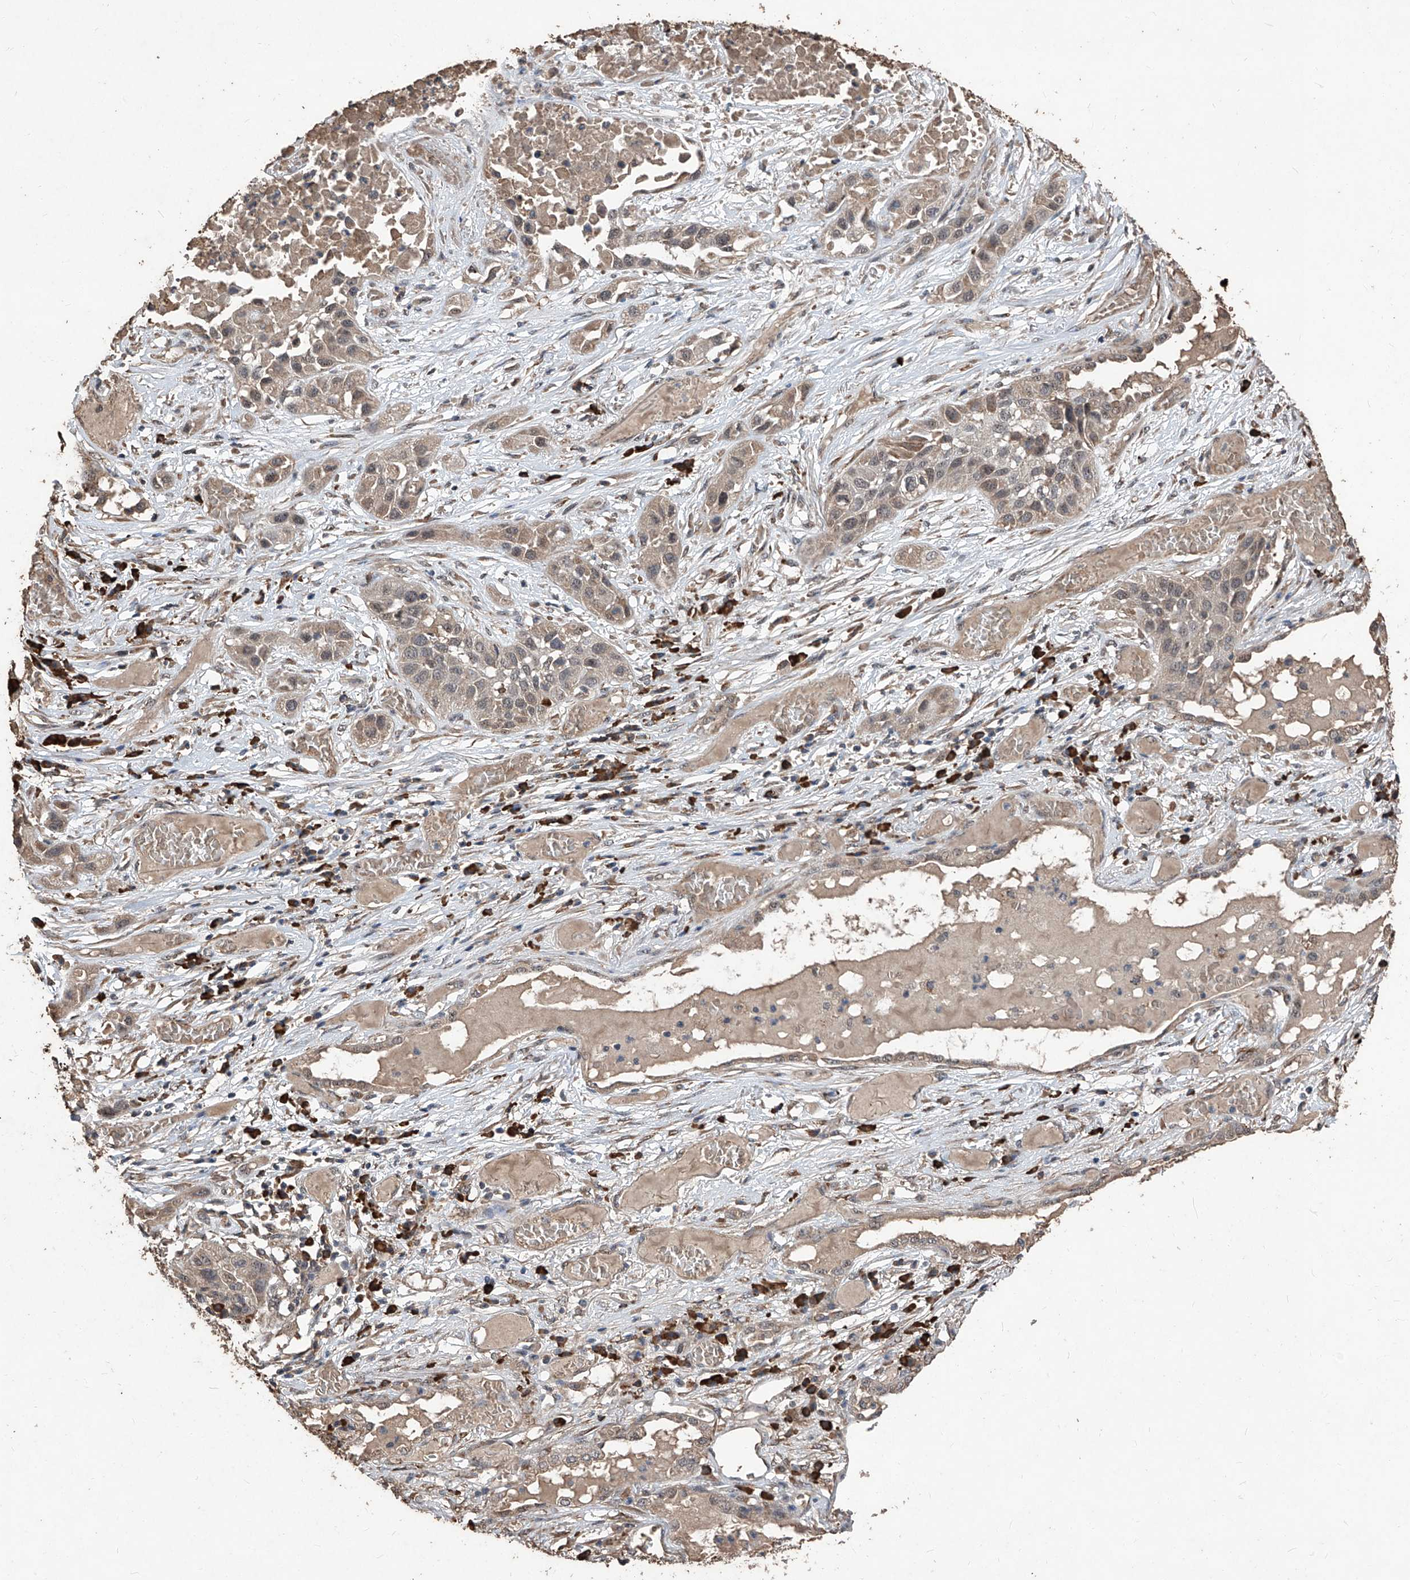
{"staining": {"intensity": "weak", "quantity": ">75%", "location": "cytoplasmic/membranous"}, "tissue": "lung cancer", "cell_type": "Tumor cells", "image_type": "cancer", "snomed": [{"axis": "morphology", "description": "Squamous cell carcinoma, NOS"}, {"axis": "topography", "description": "Lung"}], "caption": "Immunohistochemistry photomicrograph of neoplastic tissue: human lung cancer stained using IHC displays low levels of weak protein expression localized specifically in the cytoplasmic/membranous of tumor cells, appearing as a cytoplasmic/membranous brown color.", "gene": "EML1", "patient": {"sex": "male", "age": 71}}